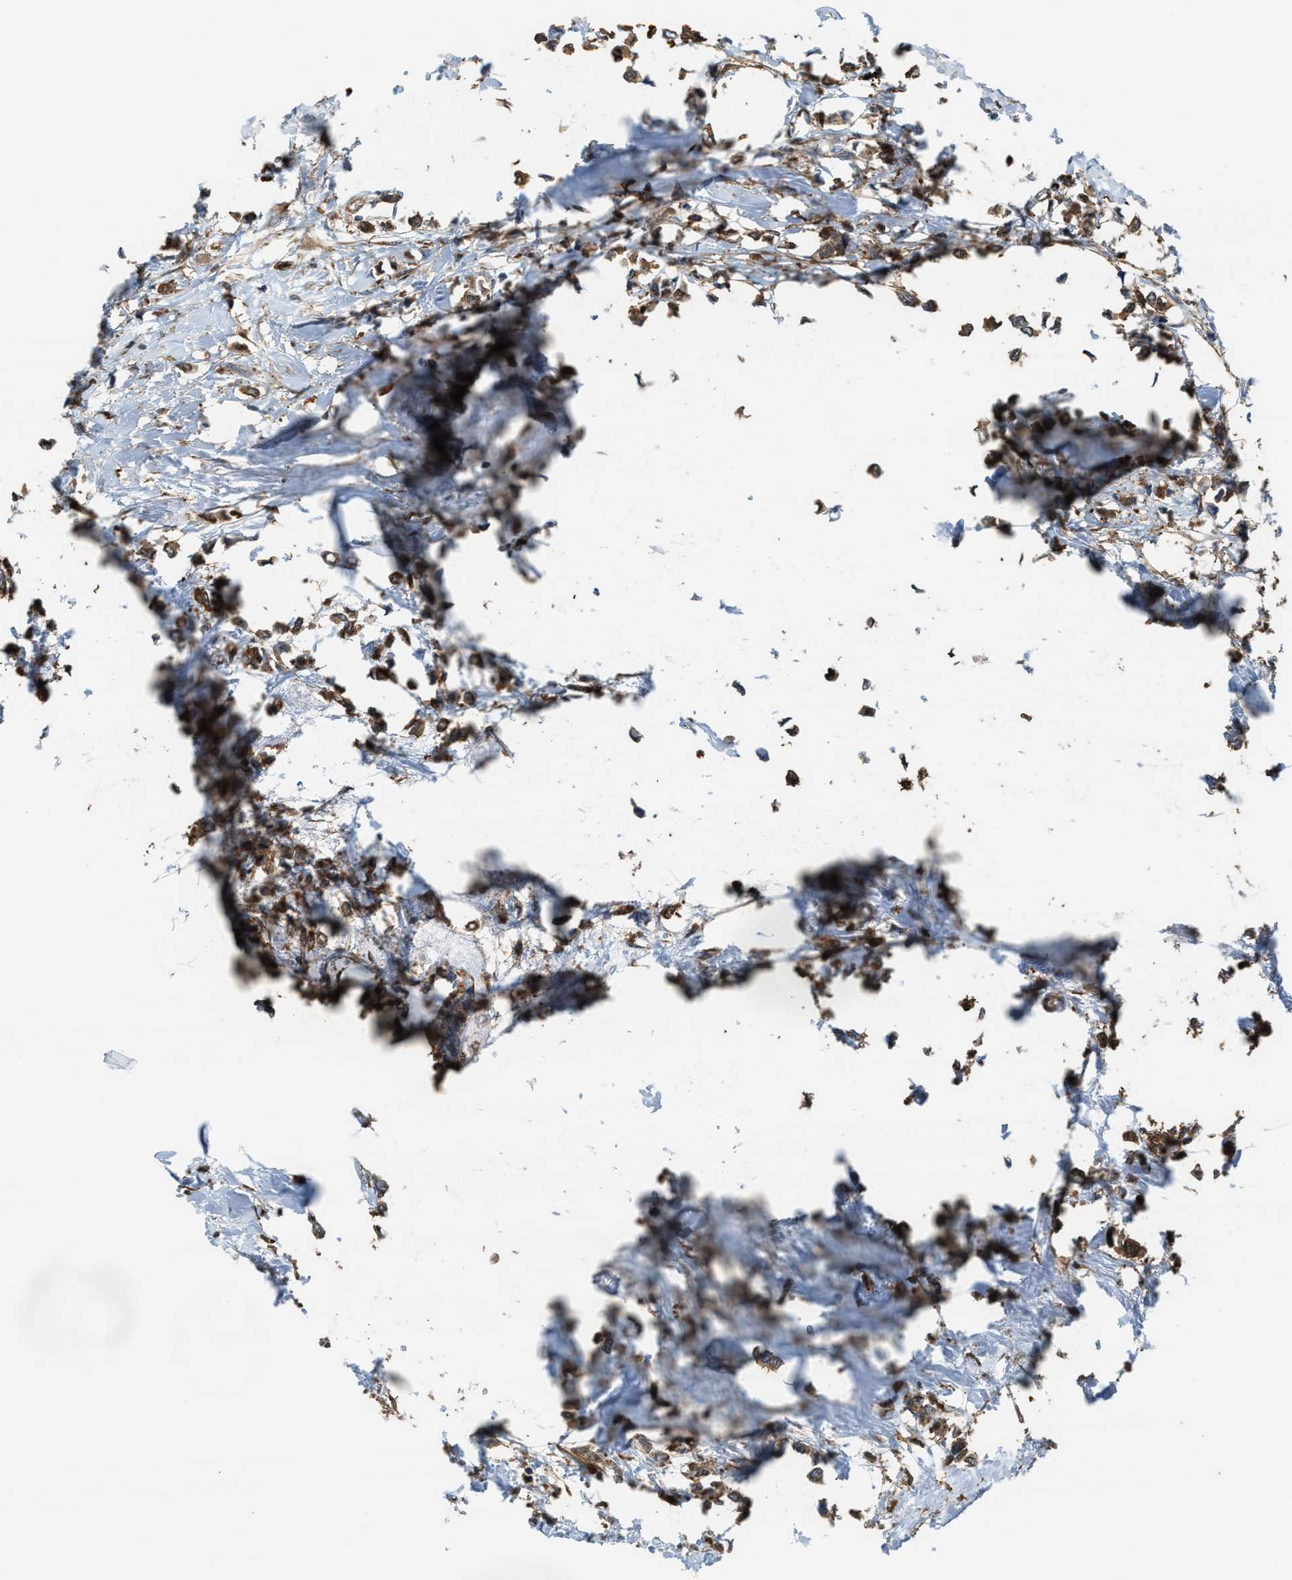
{"staining": {"intensity": "moderate", "quantity": ">75%", "location": "cytoplasmic/membranous"}, "tissue": "breast cancer", "cell_type": "Tumor cells", "image_type": "cancer", "snomed": [{"axis": "morphology", "description": "Lobular carcinoma"}, {"axis": "topography", "description": "Breast"}], "caption": "IHC histopathology image of neoplastic tissue: human breast lobular carcinoma stained using immunohistochemistry (IHC) displays medium levels of moderate protein expression localized specifically in the cytoplasmic/membranous of tumor cells, appearing as a cytoplasmic/membranous brown color.", "gene": "ATIC", "patient": {"sex": "female", "age": 51}}